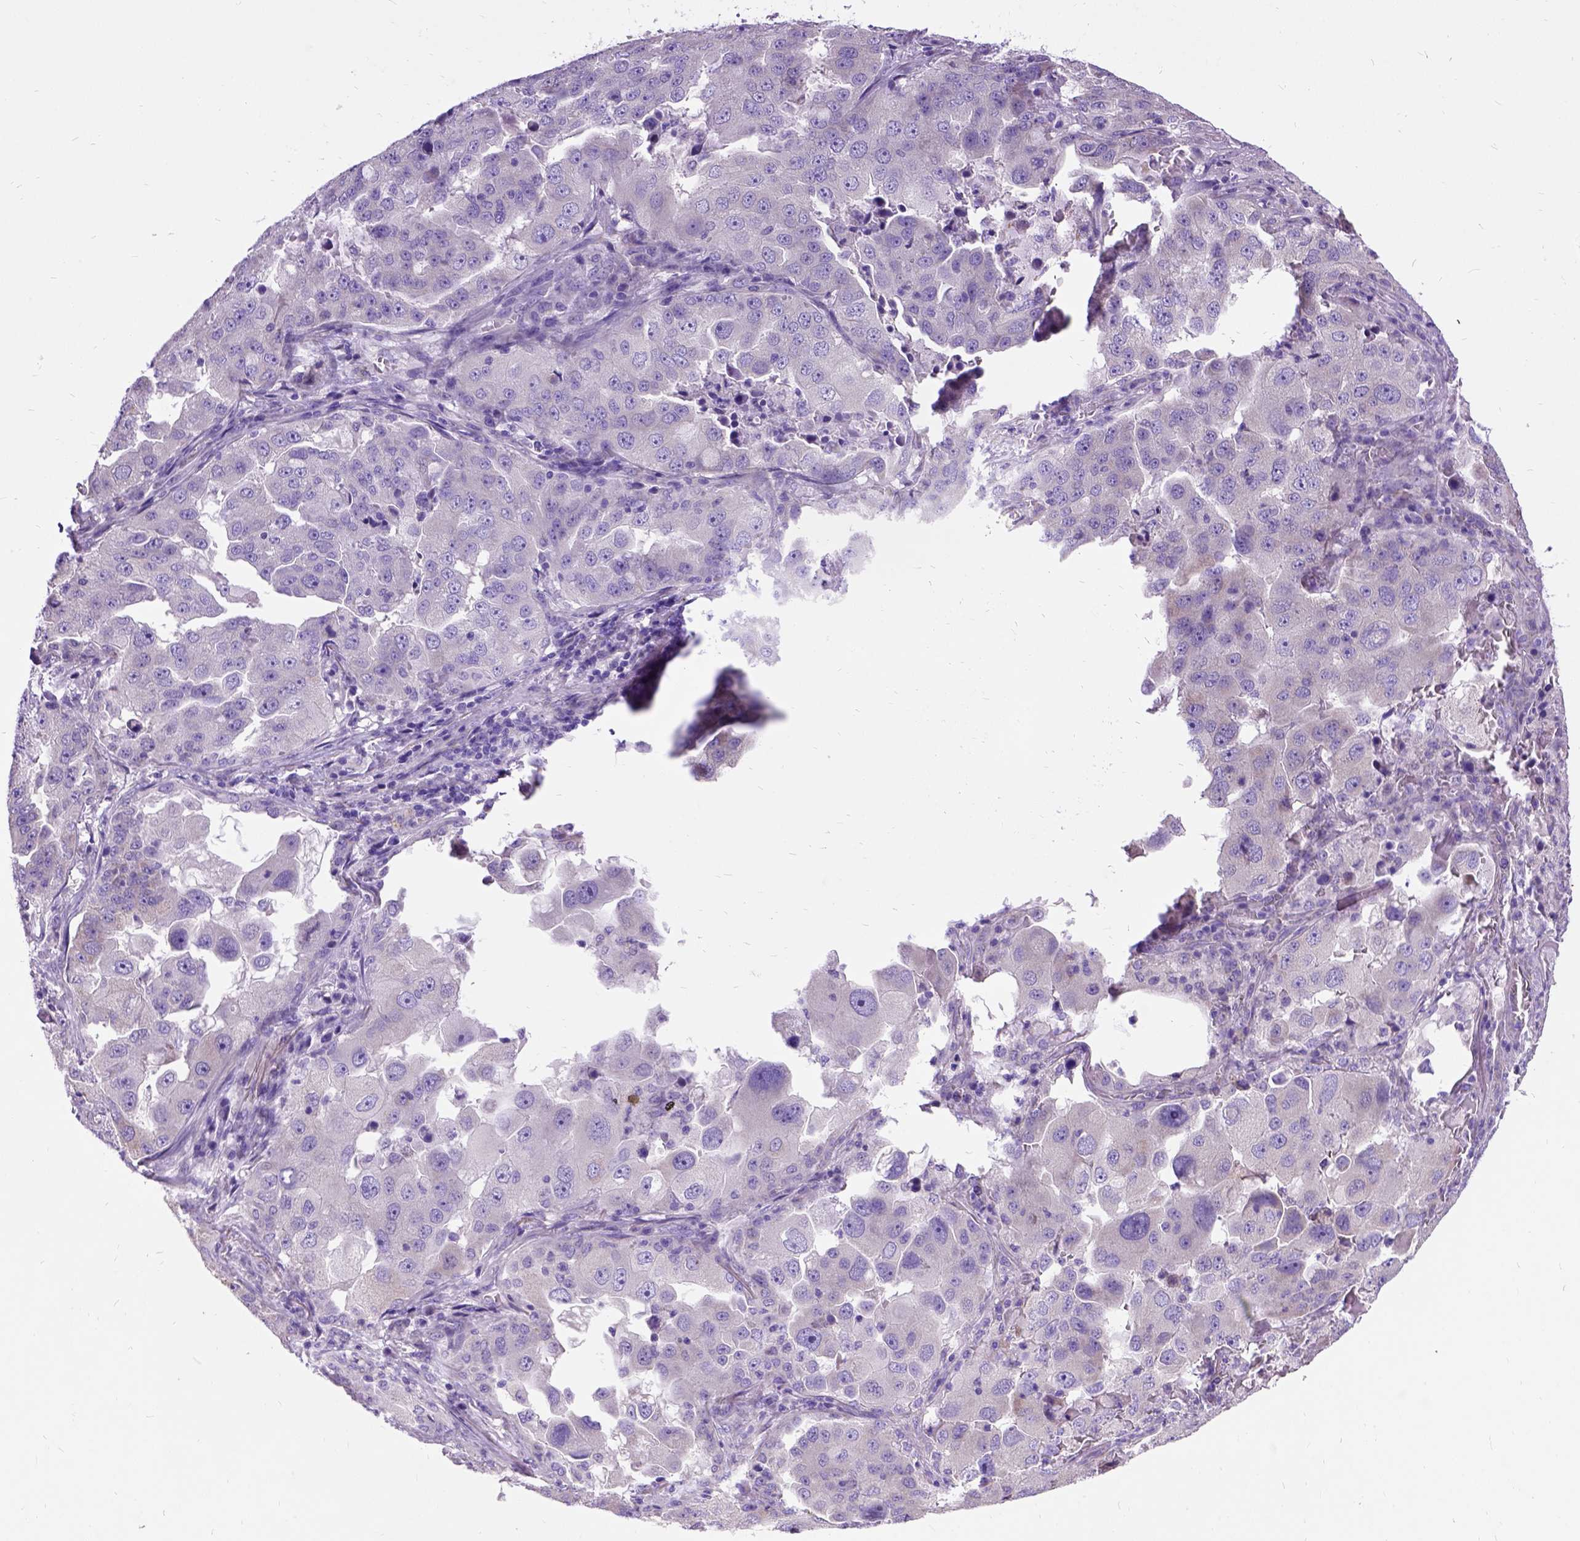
{"staining": {"intensity": "negative", "quantity": "none", "location": "none"}, "tissue": "lung cancer", "cell_type": "Tumor cells", "image_type": "cancer", "snomed": [{"axis": "morphology", "description": "Adenocarcinoma, NOS"}, {"axis": "topography", "description": "Lung"}], "caption": "Immunohistochemical staining of lung adenocarcinoma displays no significant expression in tumor cells.", "gene": "CFAP54", "patient": {"sex": "female", "age": 61}}